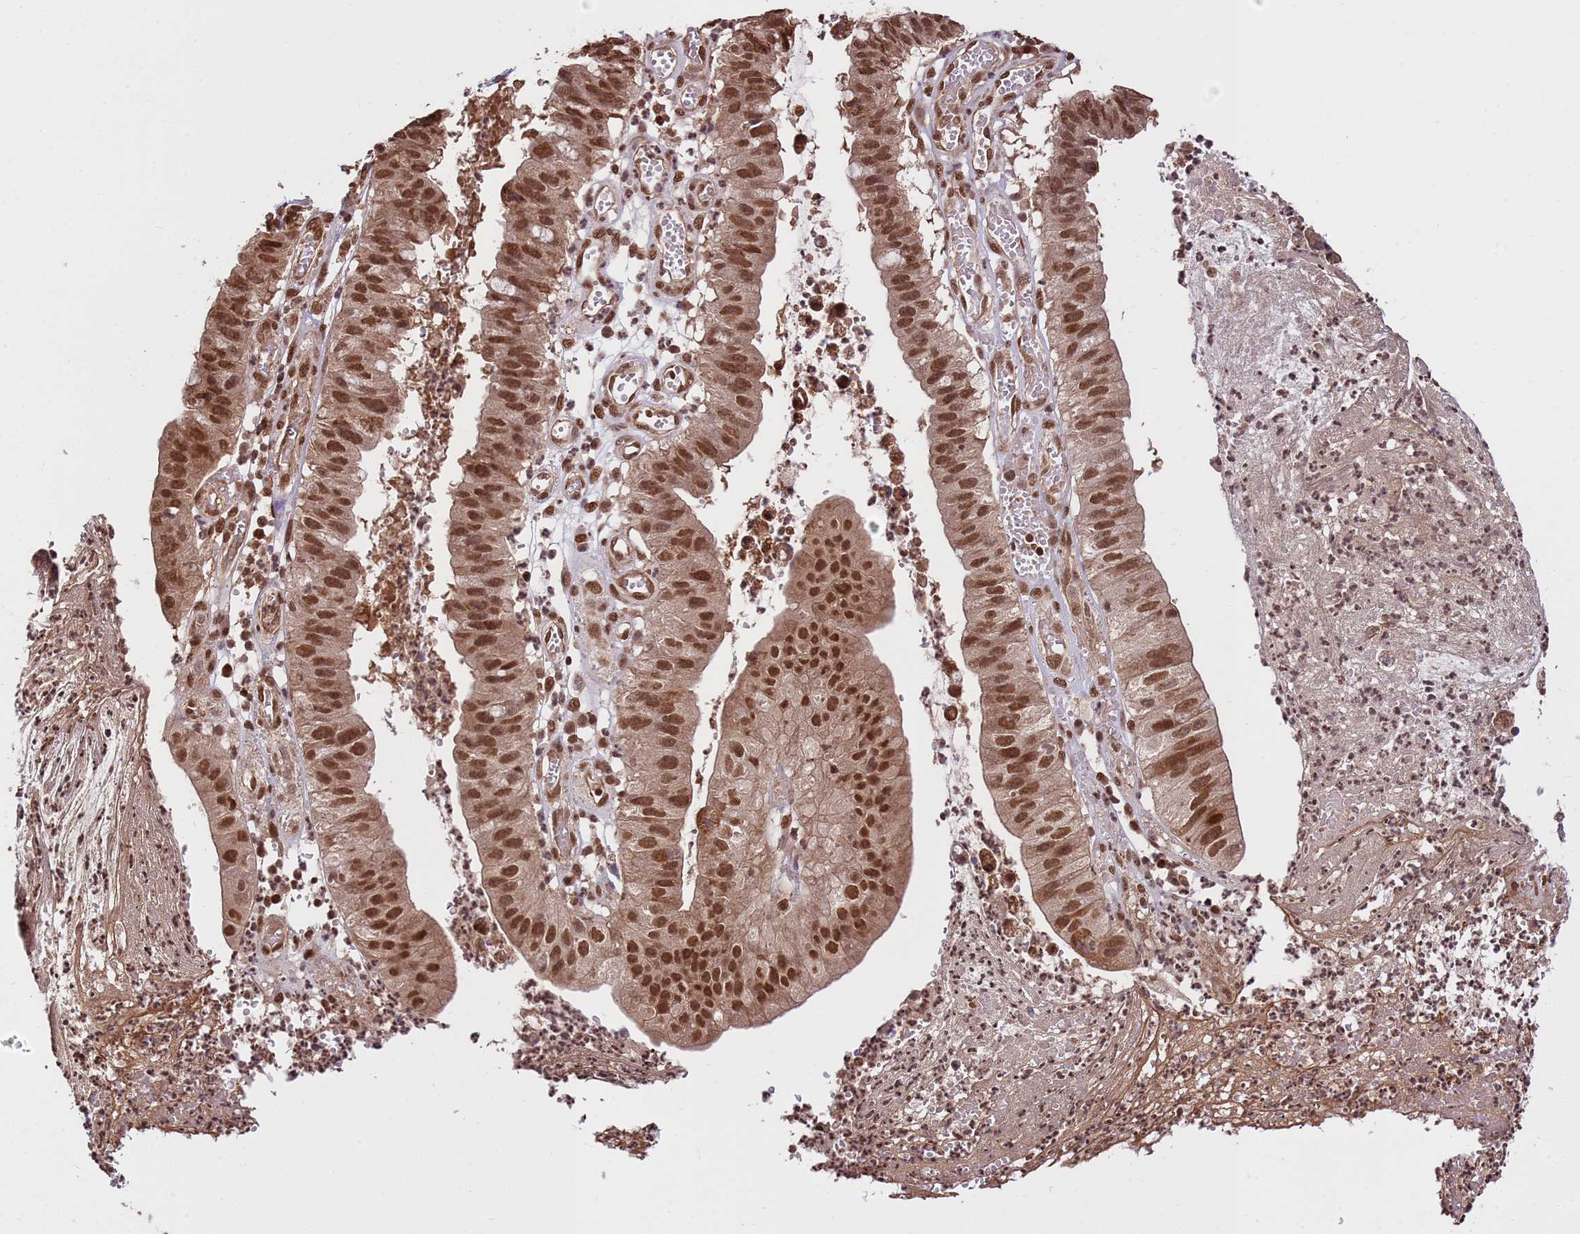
{"staining": {"intensity": "strong", "quantity": ">75%", "location": "nuclear"}, "tissue": "stomach cancer", "cell_type": "Tumor cells", "image_type": "cancer", "snomed": [{"axis": "morphology", "description": "Adenocarcinoma, NOS"}, {"axis": "topography", "description": "Stomach"}], "caption": "Stomach cancer tissue reveals strong nuclear expression in about >75% of tumor cells The staining is performed using DAB (3,3'-diaminobenzidine) brown chromogen to label protein expression. The nuclei are counter-stained blue using hematoxylin.", "gene": "ZBTB12", "patient": {"sex": "male", "age": 59}}